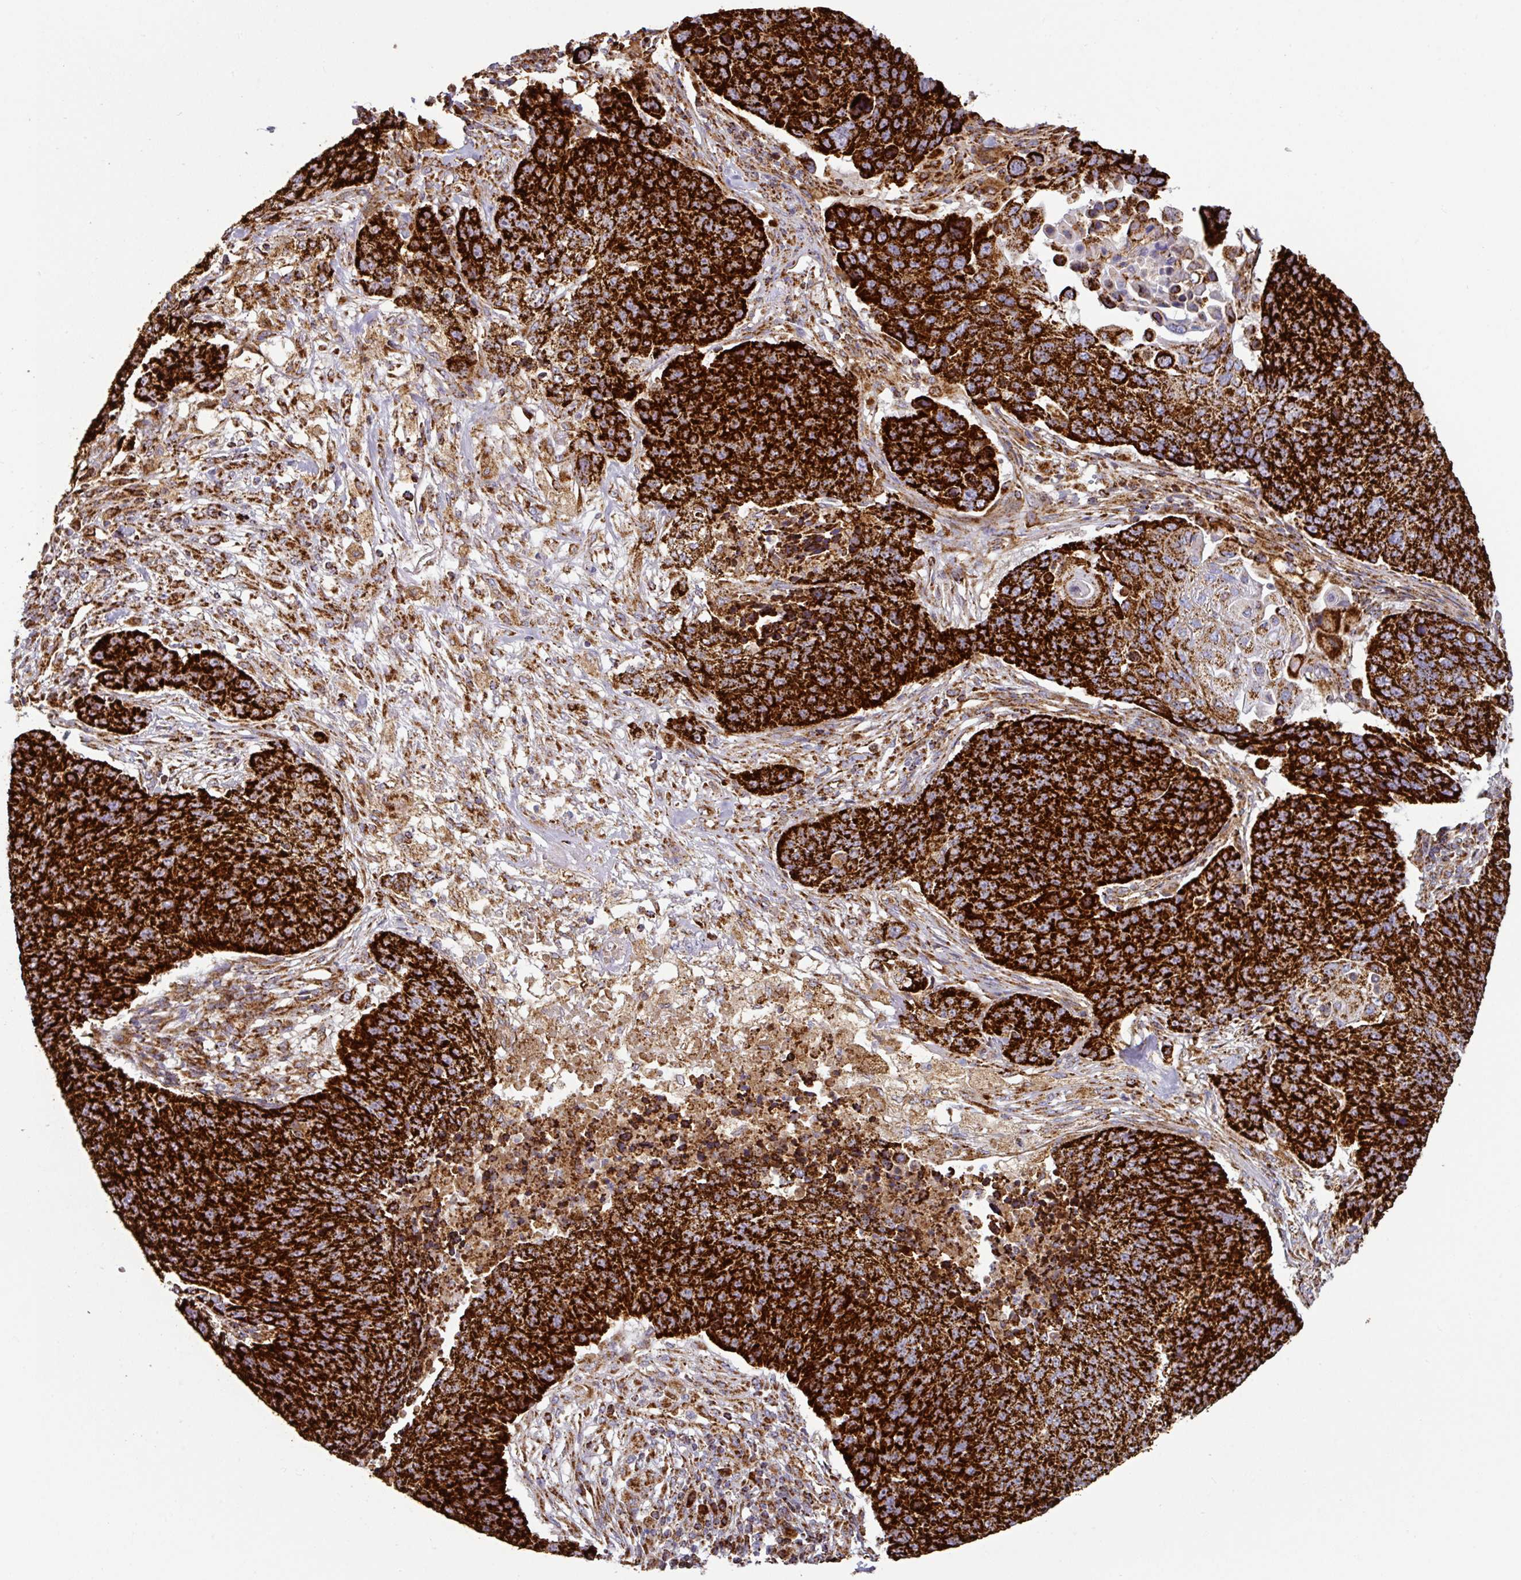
{"staining": {"intensity": "strong", "quantity": ">75%", "location": "cytoplasmic/membranous"}, "tissue": "lung cancer", "cell_type": "Tumor cells", "image_type": "cancer", "snomed": [{"axis": "morphology", "description": "Normal tissue, NOS"}, {"axis": "morphology", "description": "Squamous cell carcinoma, NOS"}, {"axis": "topography", "description": "Lymph node"}, {"axis": "topography", "description": "Lung"}], "caption": "Immunohistochemistry (IHC) micrograph of human lung cancer stained for a protein (brown), which displays high levels of strong cytoplasmic/membranous positivity in about >75% of tumor cells.", "gene": "TRAP1", "patient": {"sex": "male", "age": 66}}